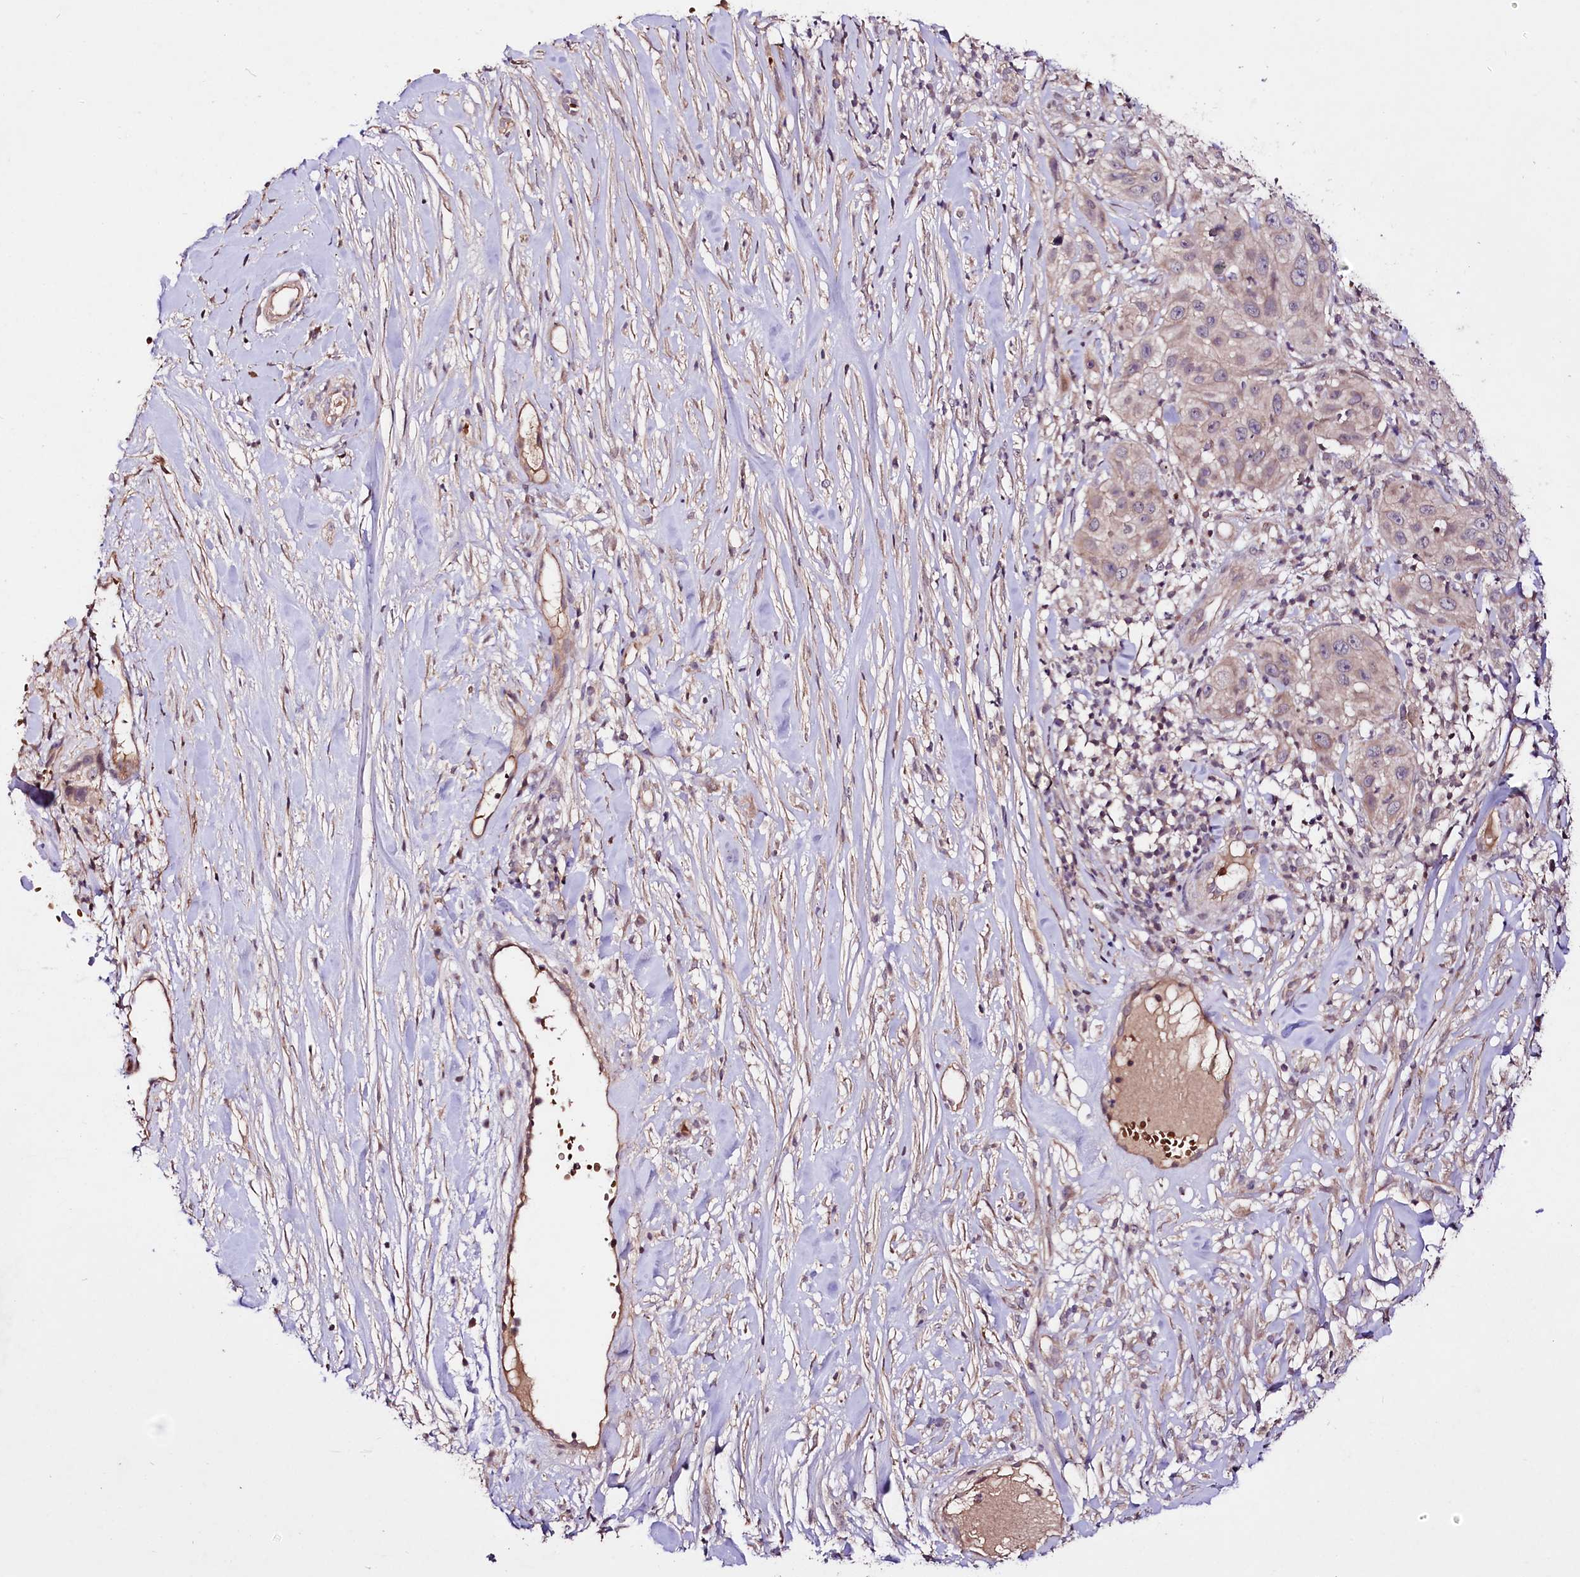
{"staining": {"intensity": "weak", "quantity": "25%-75%", "location": "cytoplasmic/membranous"}, "tissue": "skin cancer", "cell_type": "Tumor cells", "image_type": "cancer", "snomed": [{"axis": "morphology", "description": "Squamous cell carcinoma, NOS"}, {"axis": "topography", "description": "Skin"}], "caption": "High-magnification brightfield microscopy of squamous cell carcinoma (skin) stained with DAB (brown) and counterstained with hematoxylin (blue). tumor cells exhibit weak cytoplasmic/membranous expression is appreciated in approximately25%-75% of cells.", "gene": "TAFAZZIN", "patient": {"sex": "female", "age": 44}}